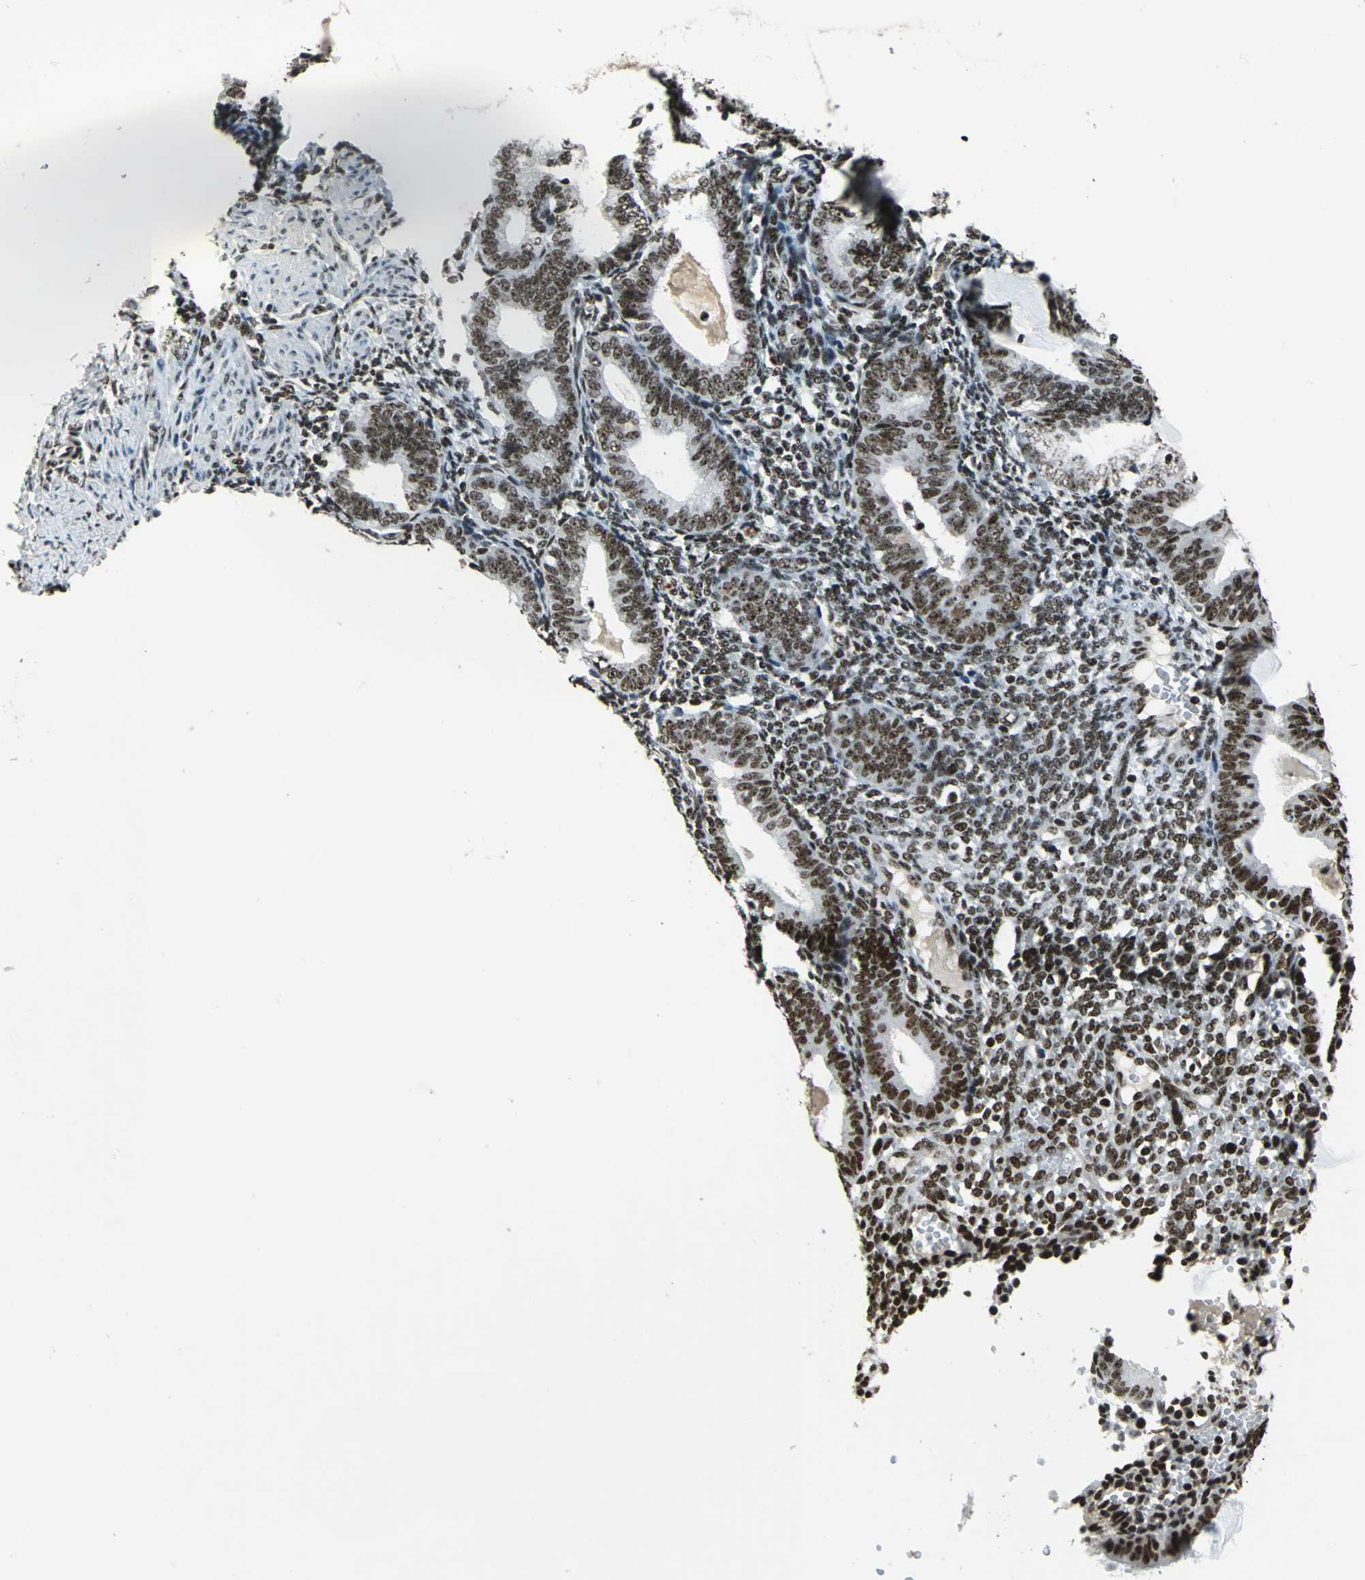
{"staining": {"intensity": "strong", "quantity": ">75%", "location": "nuclear"}, "tissue": "endometrium", "cell_type": "Cells in endometrial stroma", "image_type": "normal", "snomed": [{"axis": "morphology", "description": "Normal tissue, NOS"}, {"axis": "topography", "description": "Endometrium"}], "caption": "IHC micrograph of unremarkable endometrium stained for a protein (brown), which displays high levels of strong nuclear expression in about >75% of cells in endometrial stroma.", "gene": "UBTF", "patient": {"sex": "female", "age": 61}}